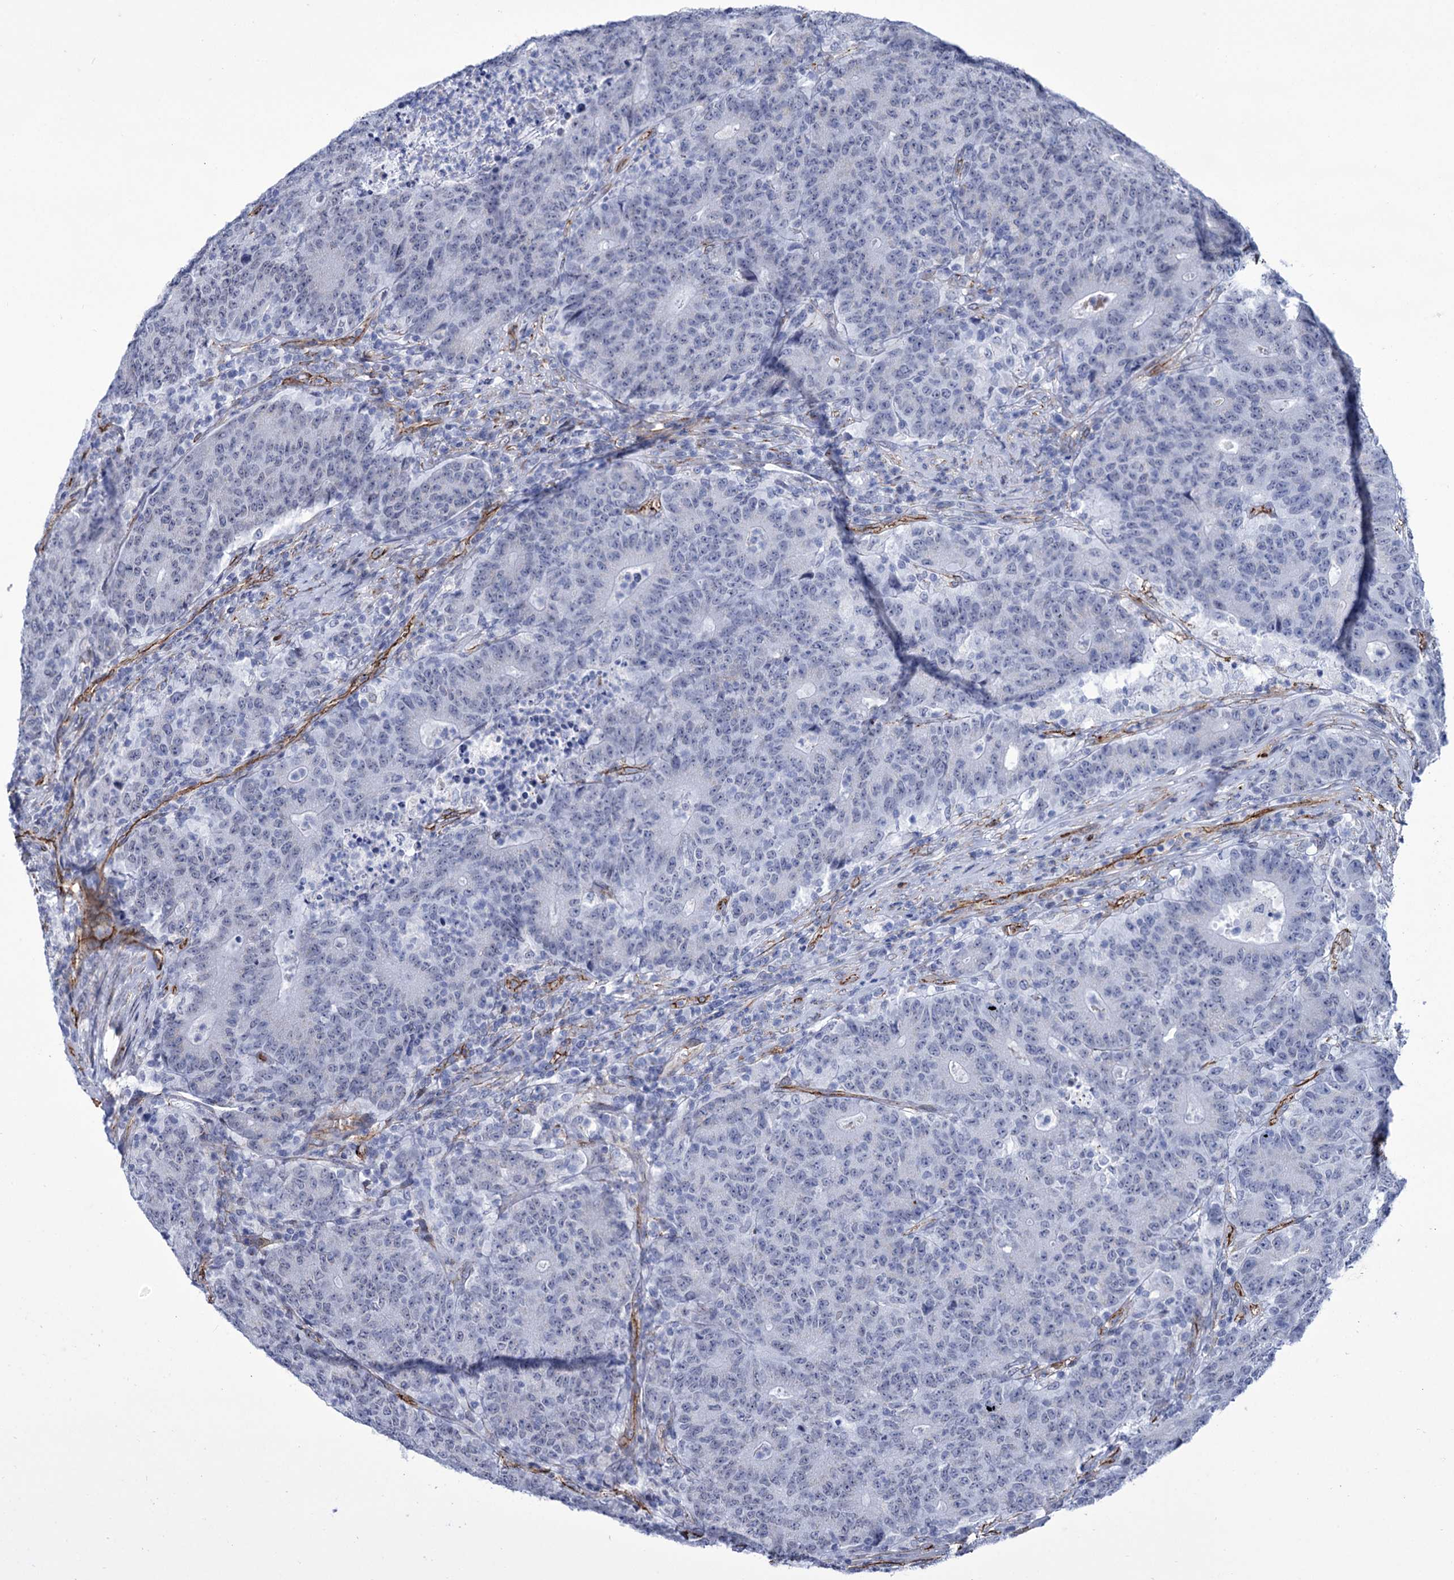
{"staining": {"intensity": "negative", "quantity": "none", "location": "none"}, "tissue": "colorectal cancer", "cell_type": "Tumor cells", "image_type": "cancer", "snomed": [{"axis": "morphology", "description": "Adenocarcinoma, NOS"}, {"axis": "topography", "description": "Colon"}], "caption": "Immunohistochemistry micrograph of neoplastic tissue: colorectal adenocarcinoma stained with DAB (3,3'-diaminobenzidine) exhibits no significant protein staining in tumor cells. (DAB (3,3'-diaminobenzidine) IHC with hematoxylin counter stain).", "gene": "ZC3H12C", "patient": {"sex": "female", "age": 75}}